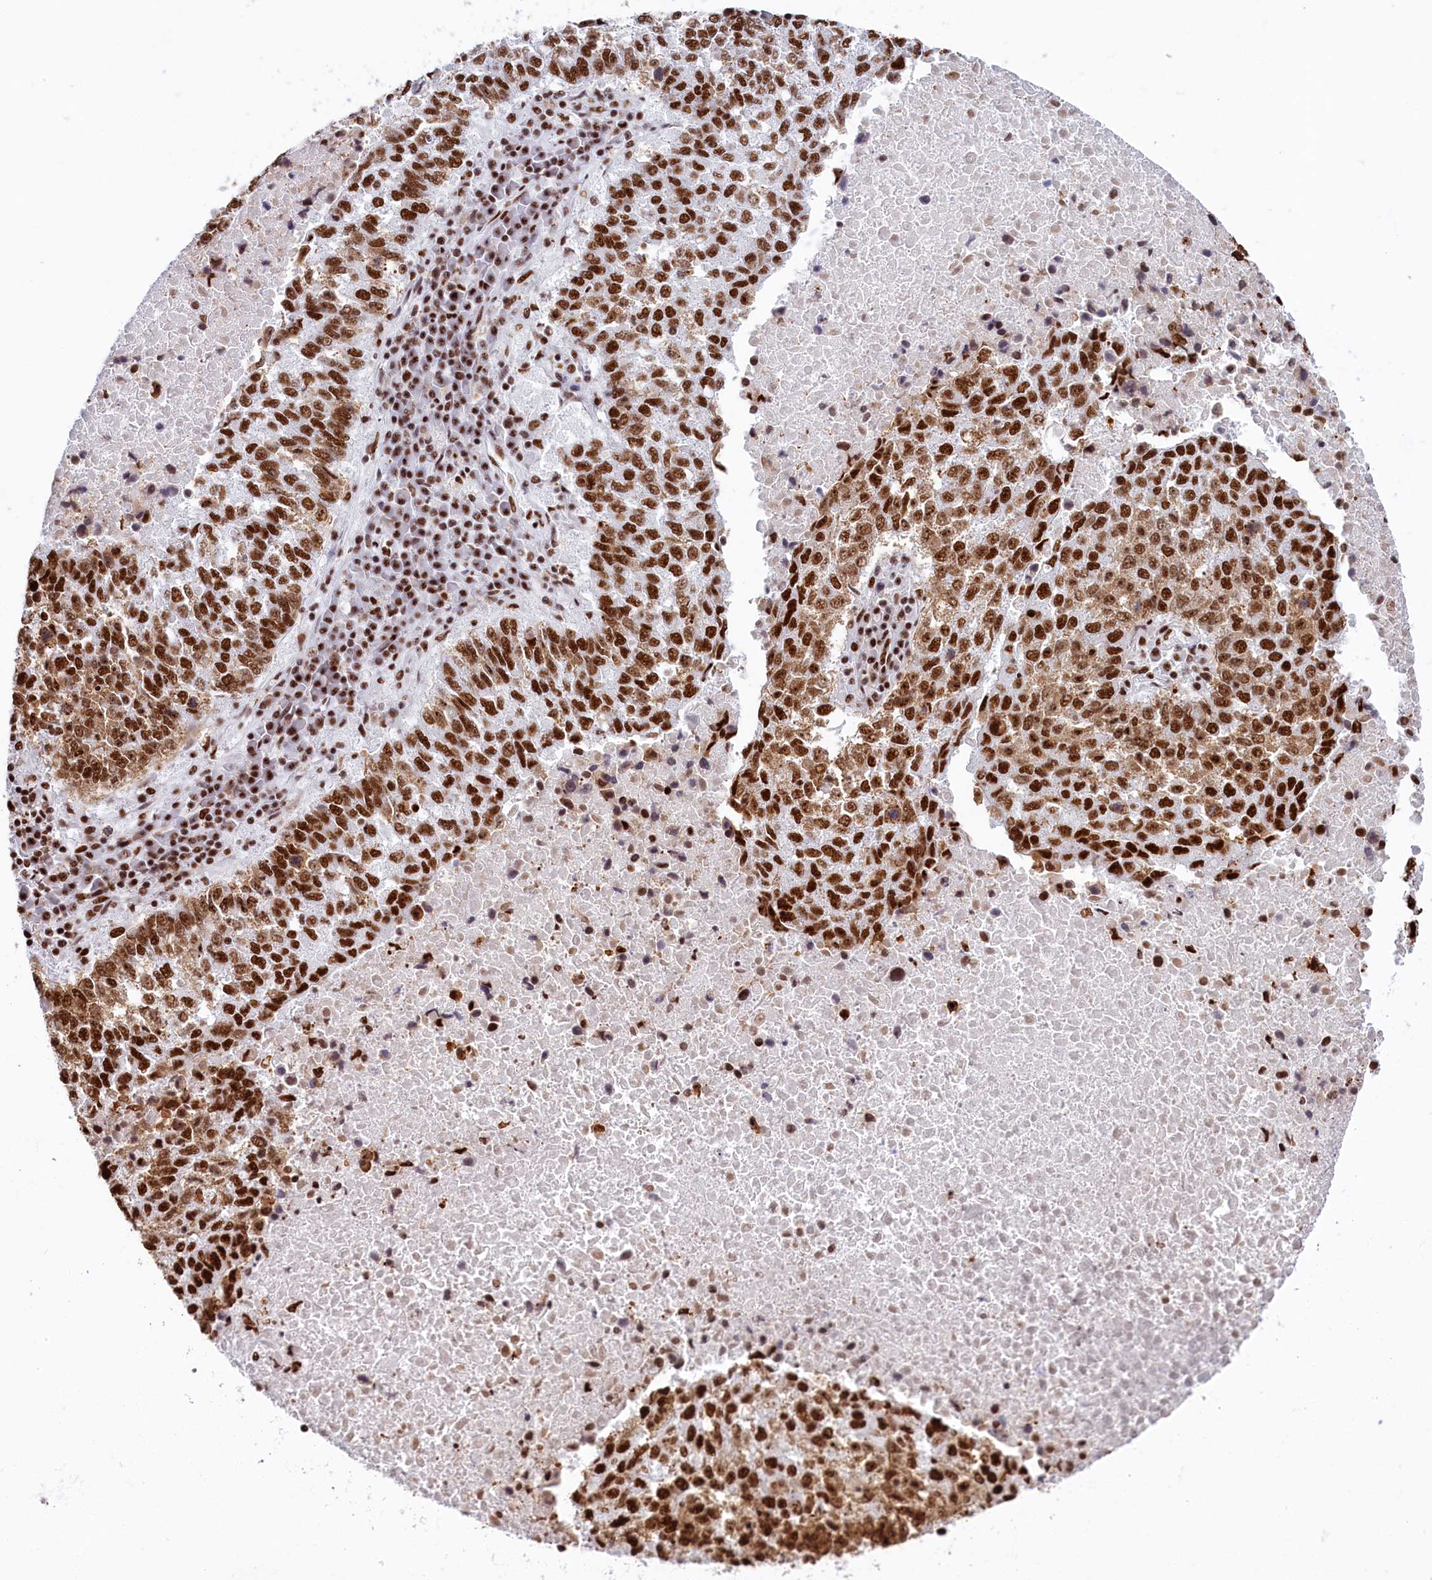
{"staining": {"intensity": "strong", "quantity": ">75%", "location": "nuclear"}, "tissue": "lung cancer", "cell_type": "Tumor cells", "image_type": "cancer", "snomed": [{"axis": "morphology", "description": "Squamous cell carcinoma, NOS"}, {"axis": "topography", "description": "Lung"}], "caption": "A high-resolution image shows immunohistochemistry staining of lung cancer (squamous cell carcinoma), which reveals strong nuclear positivity in approximately >75% of tumor cells. The protein of interest is shown in brown color, while the nuclei are stained blue.", "gene": "SNRNP70", "patient": {"sex": "male", "age": 73}}